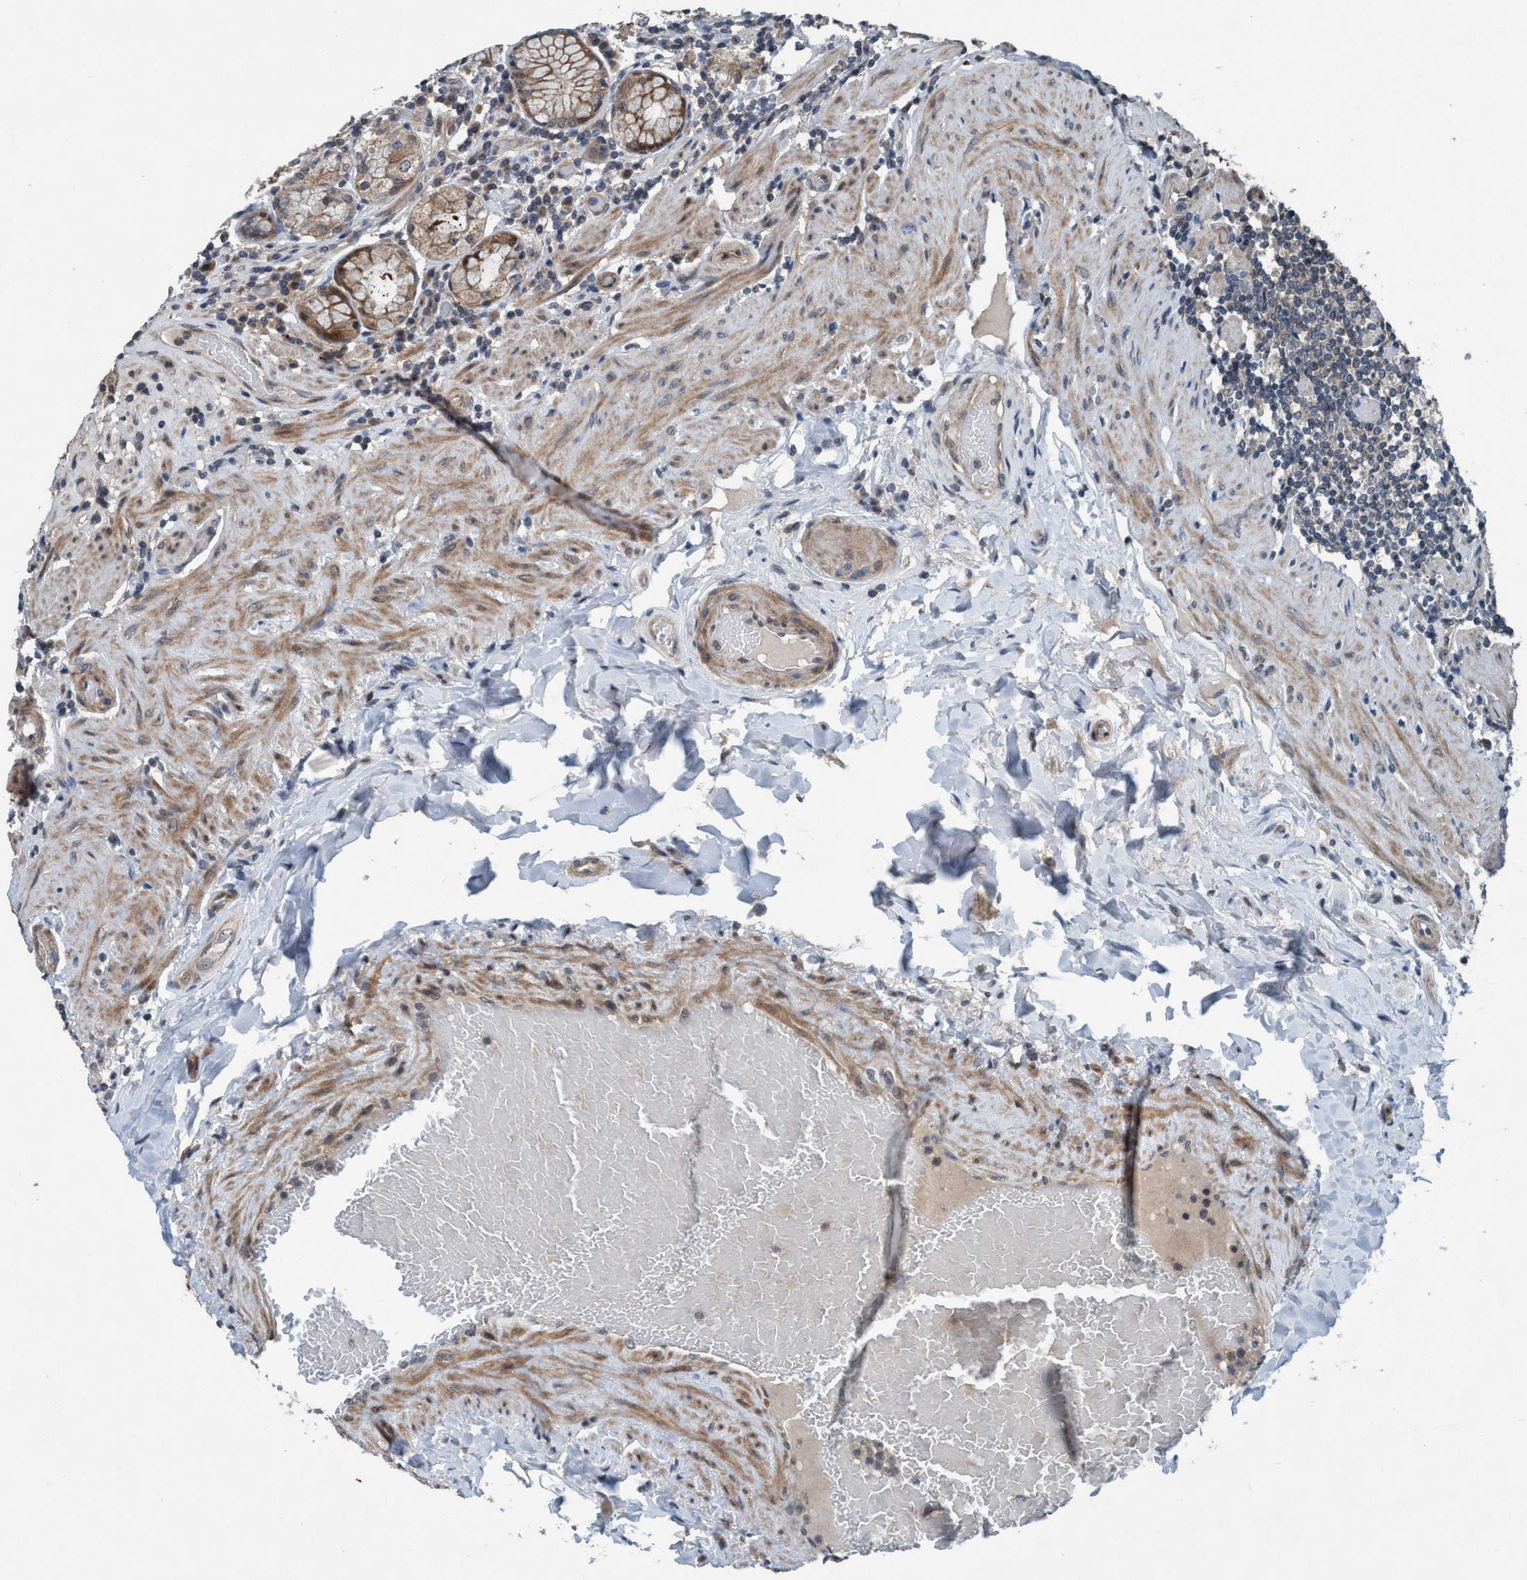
{"staining": {"intensity": "moderate", "quantity": "25%-75%", "location": "cytoplasmic/membranous"}, "tissue": "stomach", "cell_type": "Glandular cells", "image_type": "normal", "snomed": [{"axis": "morphology", "description": "Normal tissue, NOS"}, {"axis": "topography", "description": "Stomach, lower"}], "caption": "An immunohistochemistry photomicrograph of unremarkable tissue is shown. Protein staining in brown shows moderate cytoplasmic/membranous positivity in stomach within glandular cells. Using DAB (3,3'-diaminobenzidine) (brown) and hematoxylin (blue) stains, captured at high magnification using brightfield microscopy.", "gene": "NISCH", "patient": {"sex": "female", "age": 76}}